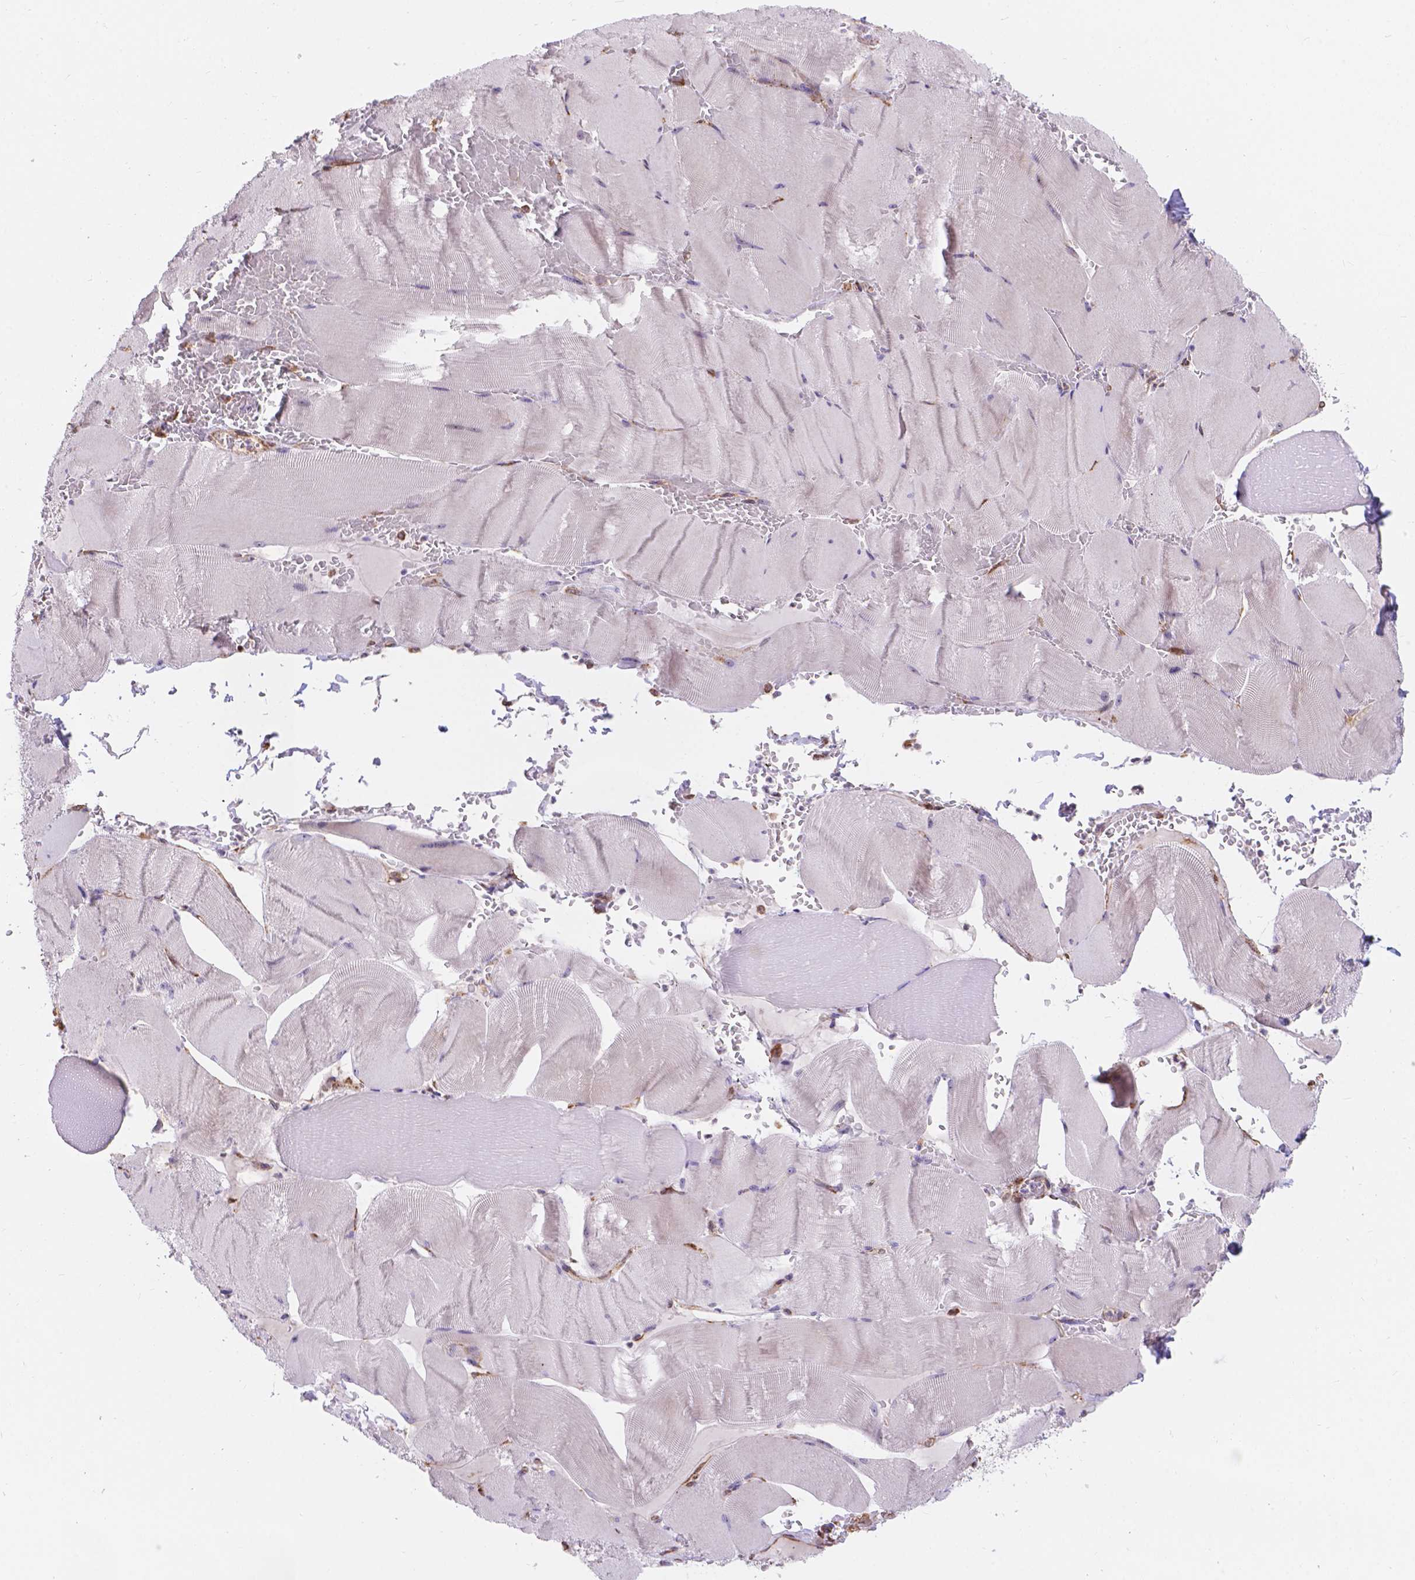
{"staining": {"intensity": "negative", "quantity": "none", "location": "none"}, "tissue": "skeletal muscle", "cell_type": "Myocytes", "image_type": "normal", "snomed": [{"axis": "morphology", "description": "Normal tissue, NOS"}, {"axis": "topography", "description": "Skeletal muscle"}], "caption": "Human skeletal muscle stained for a protein using immunohistochemistry displays no expression in myocytes.", "gene": "IPO11", "patient": {"sex": "male", "age": 56}}